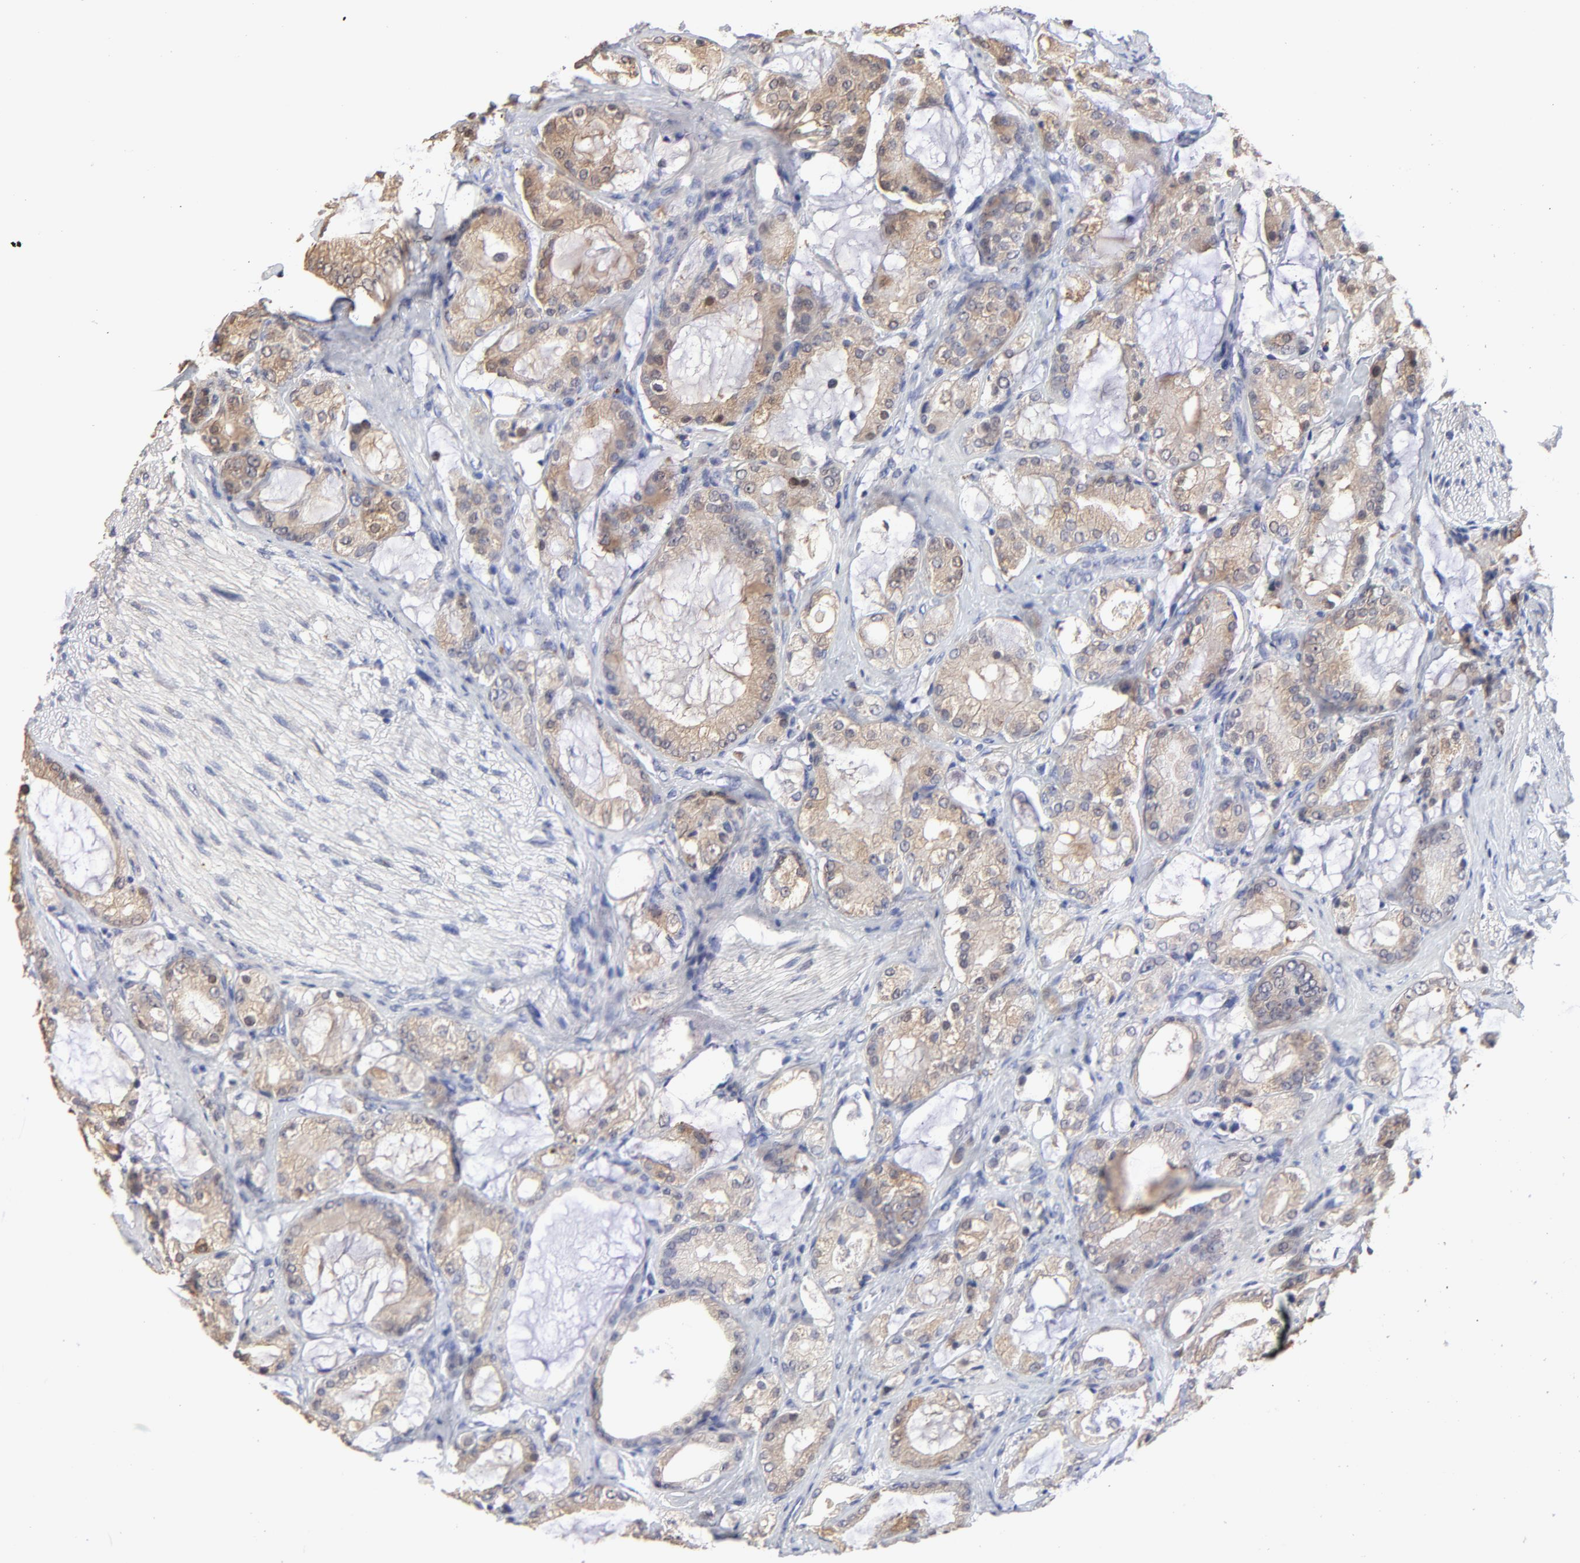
{"staining": {"intensity": "moderate", "quantity": ">75%", "location": "cytoplasmic/membranous"}, "tissue": "prostate cancer", "cell_type": "Tumor cells", "image_type": "cancer", "snomed": [{"axis": "morphology", "description": "Adenocarcinoma, Medium grade"}, {"axis": "topography", "description": "Prostate"}], "caption": "Adenocarcinoma (medium-grade) (prostate) stained with DAB IHC shows medium levels of moderate cytoplasmic/membranous staining in about >75% of tumor cells.", "gene": "SMARCA1", "patient": {"sex": "male", "age": 70}}